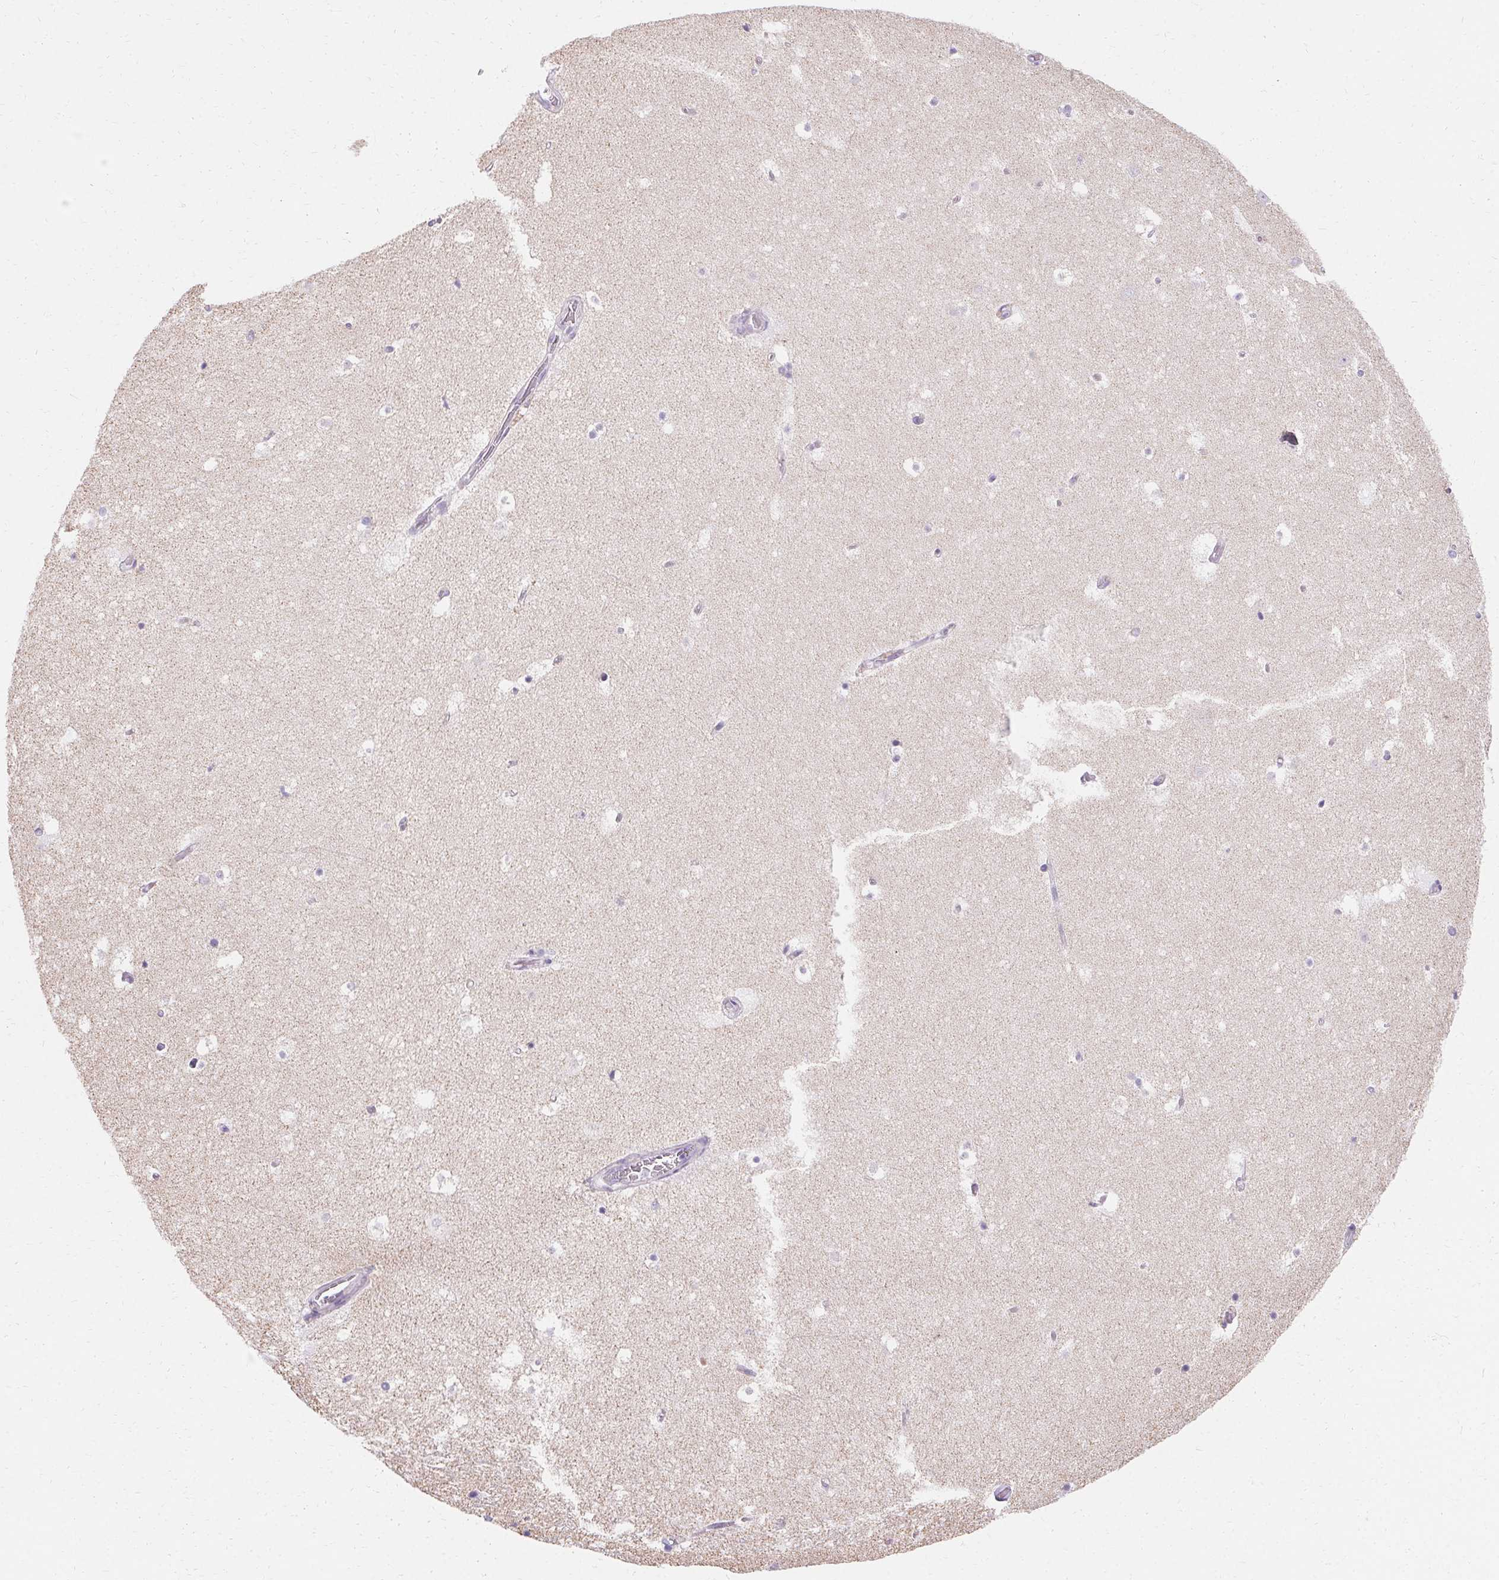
{"staining": {"intensity": "negative", "quantity": "none", "location": "none"}, "tissue": "hippocampus", "cell_type": "Glial cells", "image_type": "normal", "snomed": [{"axis": "morphology", "description": "Normal tissue, NOS"}, {"axis": "topography", "description": "Hippocampus"}], "caption": "Immunohistochemistry micrograph of unremarkable hippocampus: hippocampus stained with DAB (3,3'-diaminobenzidine) shows no significant protein positivity in glial cells.", "gene": "ASGR2", "patient": {"sex": "female", "age": 52}}